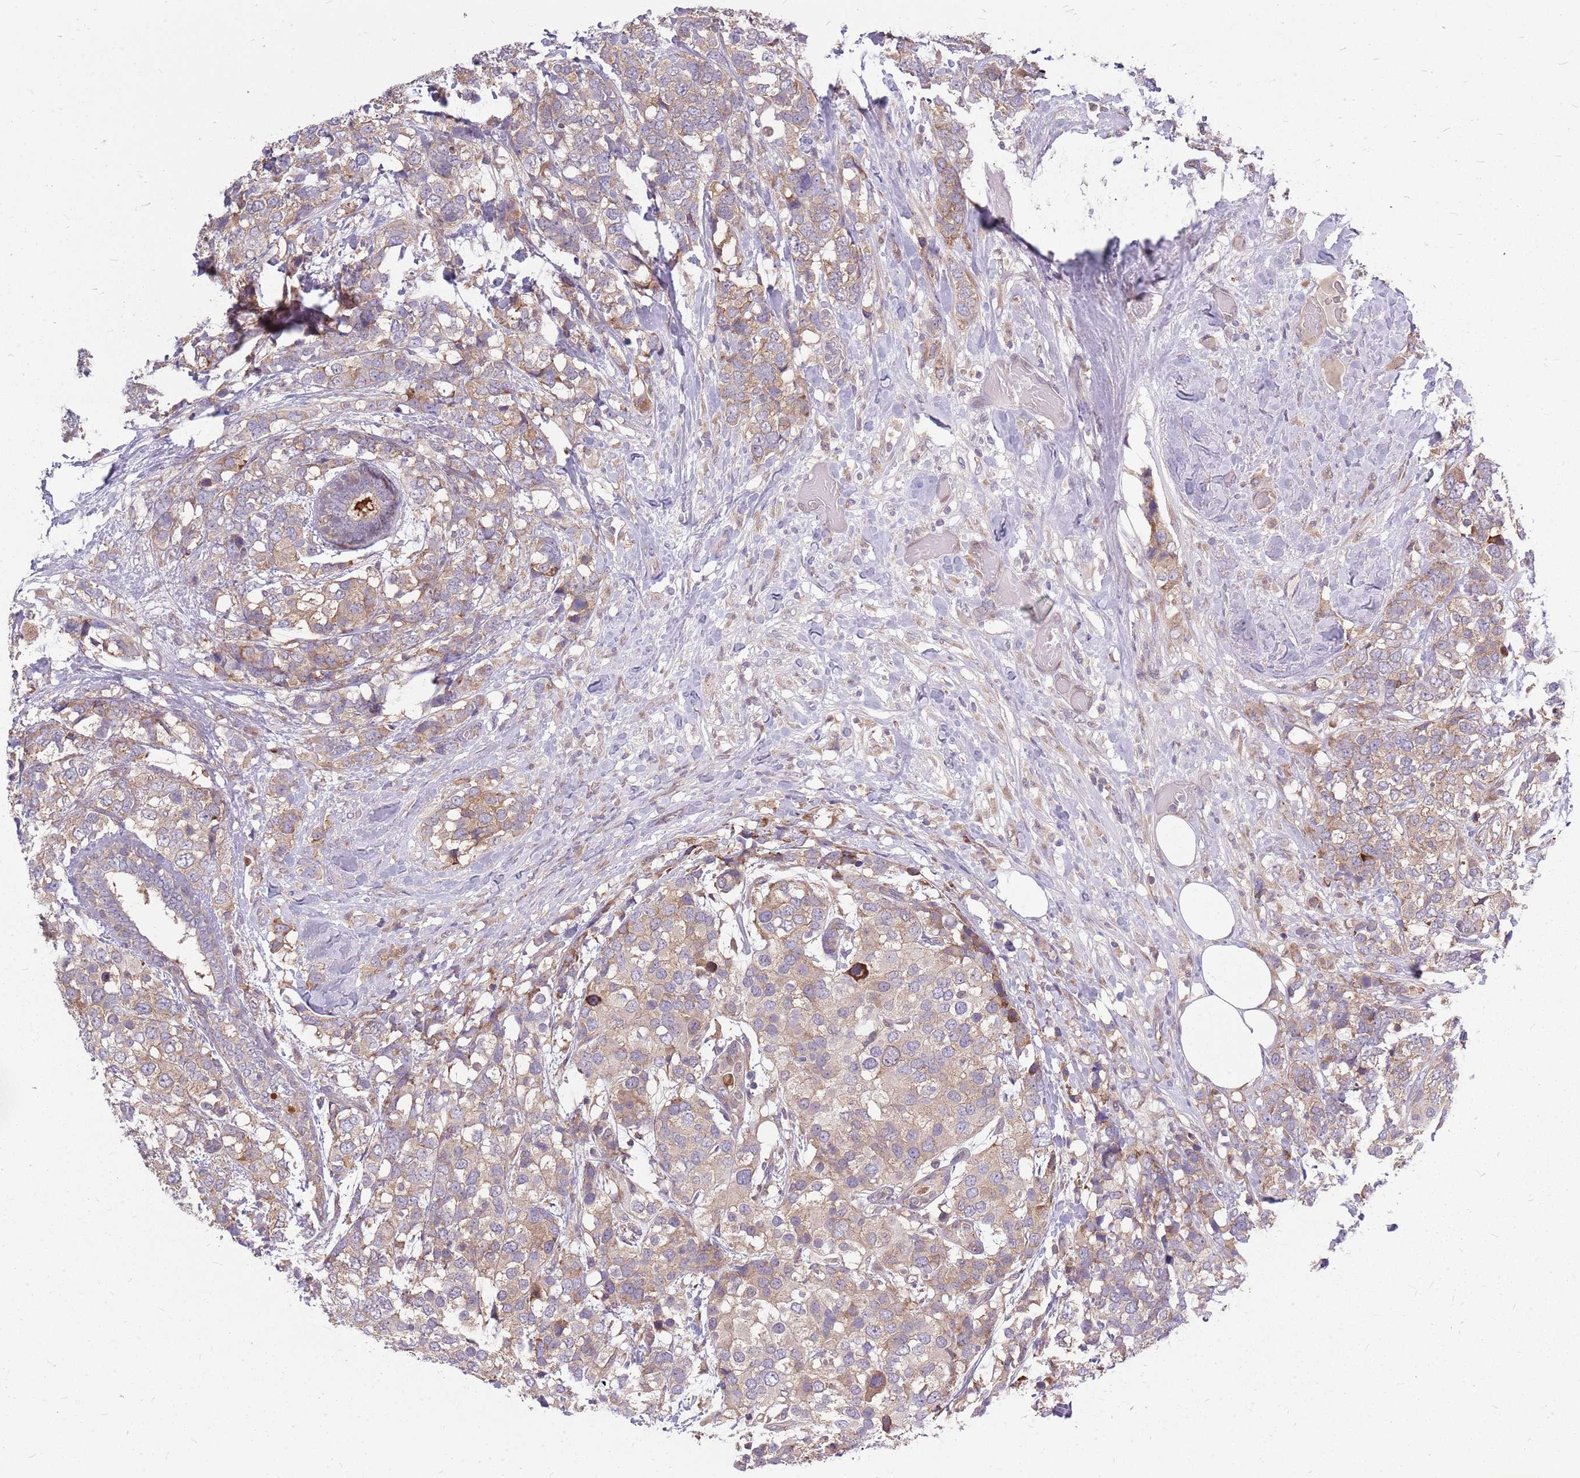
{"staining": {"intensity": "weak", "quantity": "25%-75%", "location": "cytoplasmic/membranous"}, "tissue": "breast cancer", "cell_type": "Tumor cells", "image_type": "cancer", "snomed": [{"axis": "morphology", "description": "Lobular carcinoma"}, {"axis": "topography", "description": "Breast"}], "caption": "DAB (3,3'-diaminobenzidine) immunohistochemical staining of human breast cancer (lobular carcinoma) reveals weak cytoplasmic/membranous protein positivity in approximately 25%-75% of tumor cells.", "gene": "PPP1R27", "patient": {"sex": "female", "age": 59}}